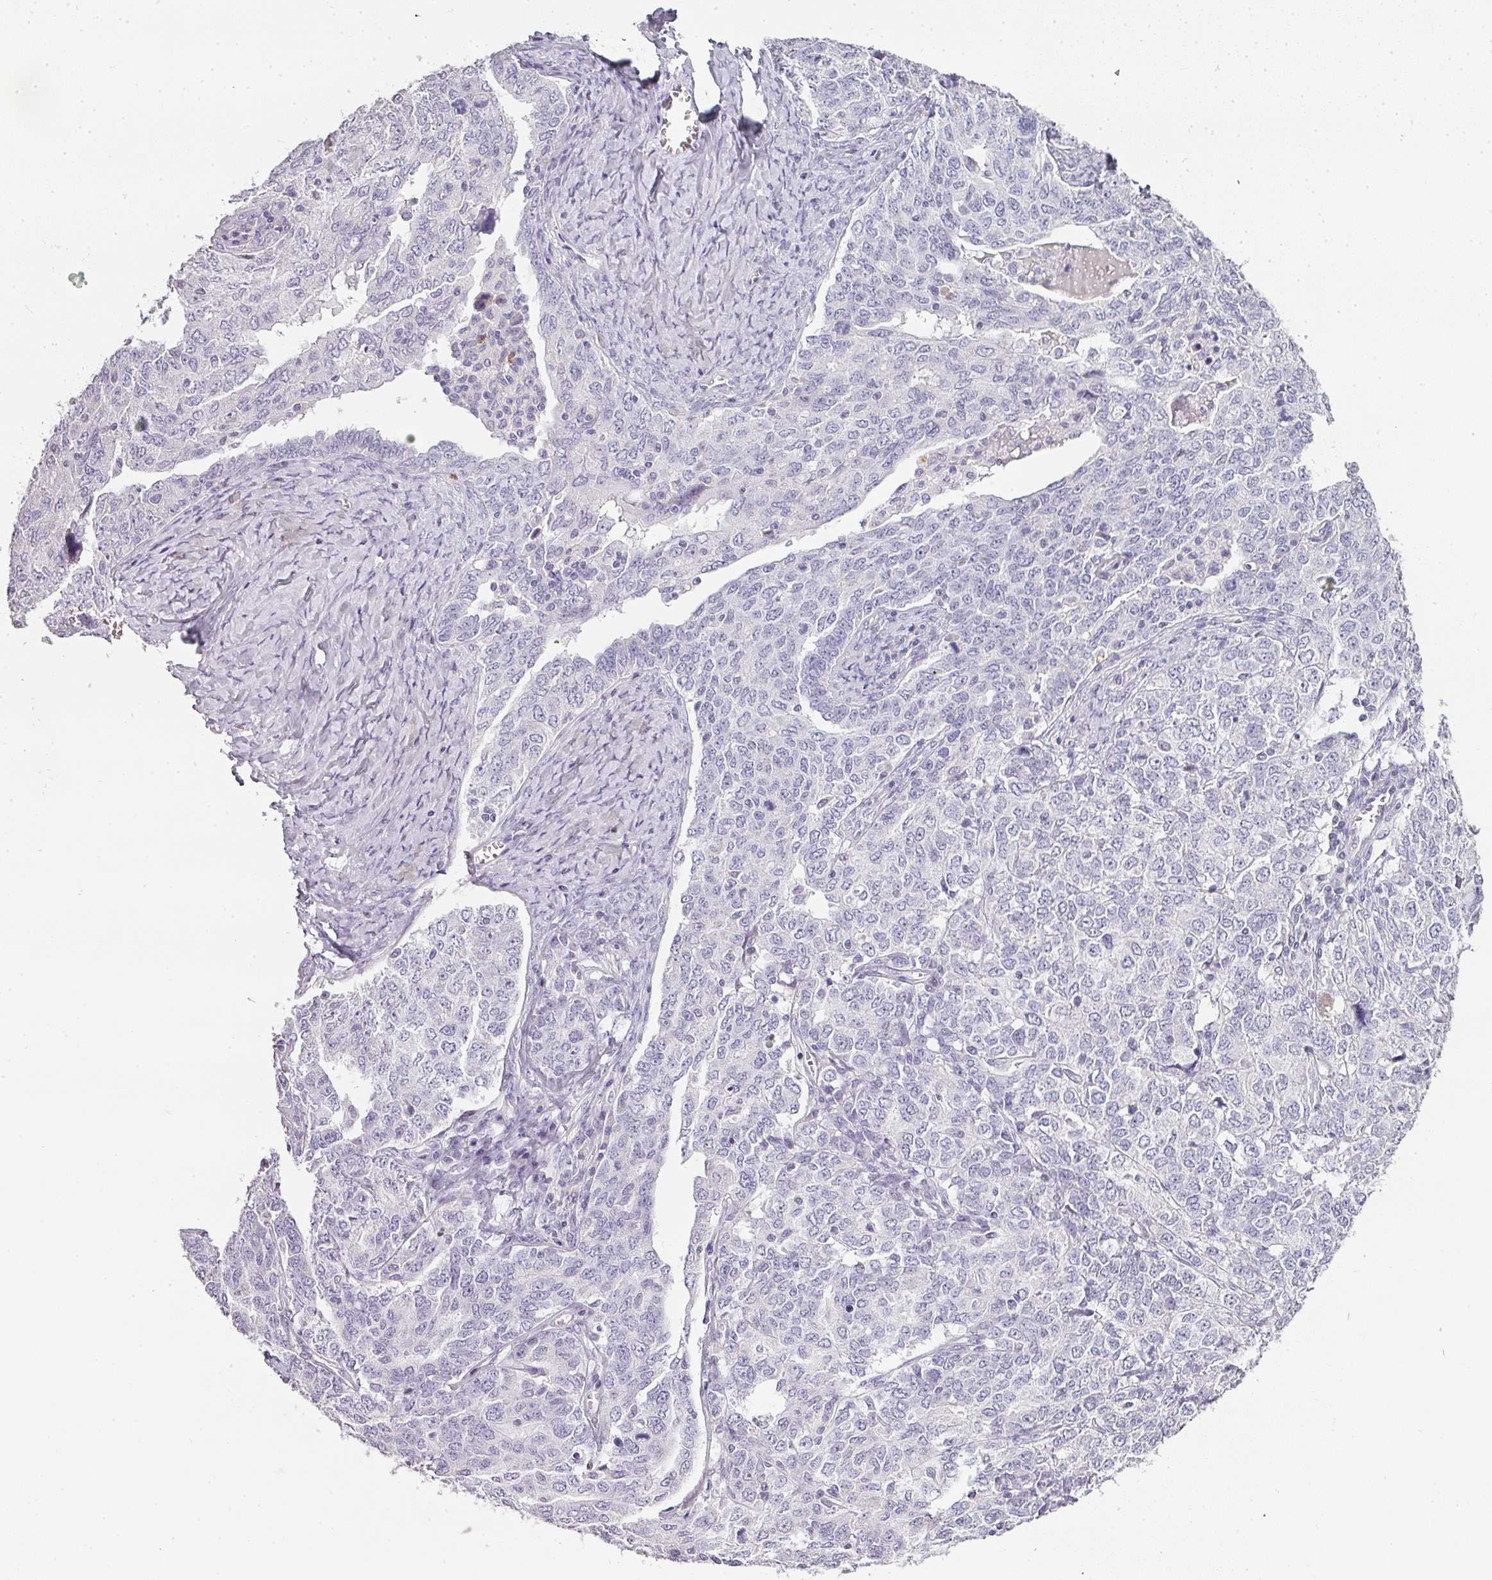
{"staining": {"intensity": "negative", "quantity": "none", "location": "none"}, "tissue": "ovarian cancer", "cell_type": "Tumor cells", "image_type": "cancer", "snomed": [{"axis": "morphology", "description": "Carcinoma, endometroid"}, {"axis": "topography", "description": "Ovary"}], "caption": "Endometroid carcinoma (ovarian) was stained to show a protein in brown. There is no significant expression in tumor cells.", "gene": "CAMP", "patient": {"sex": "female", "age": 62}}